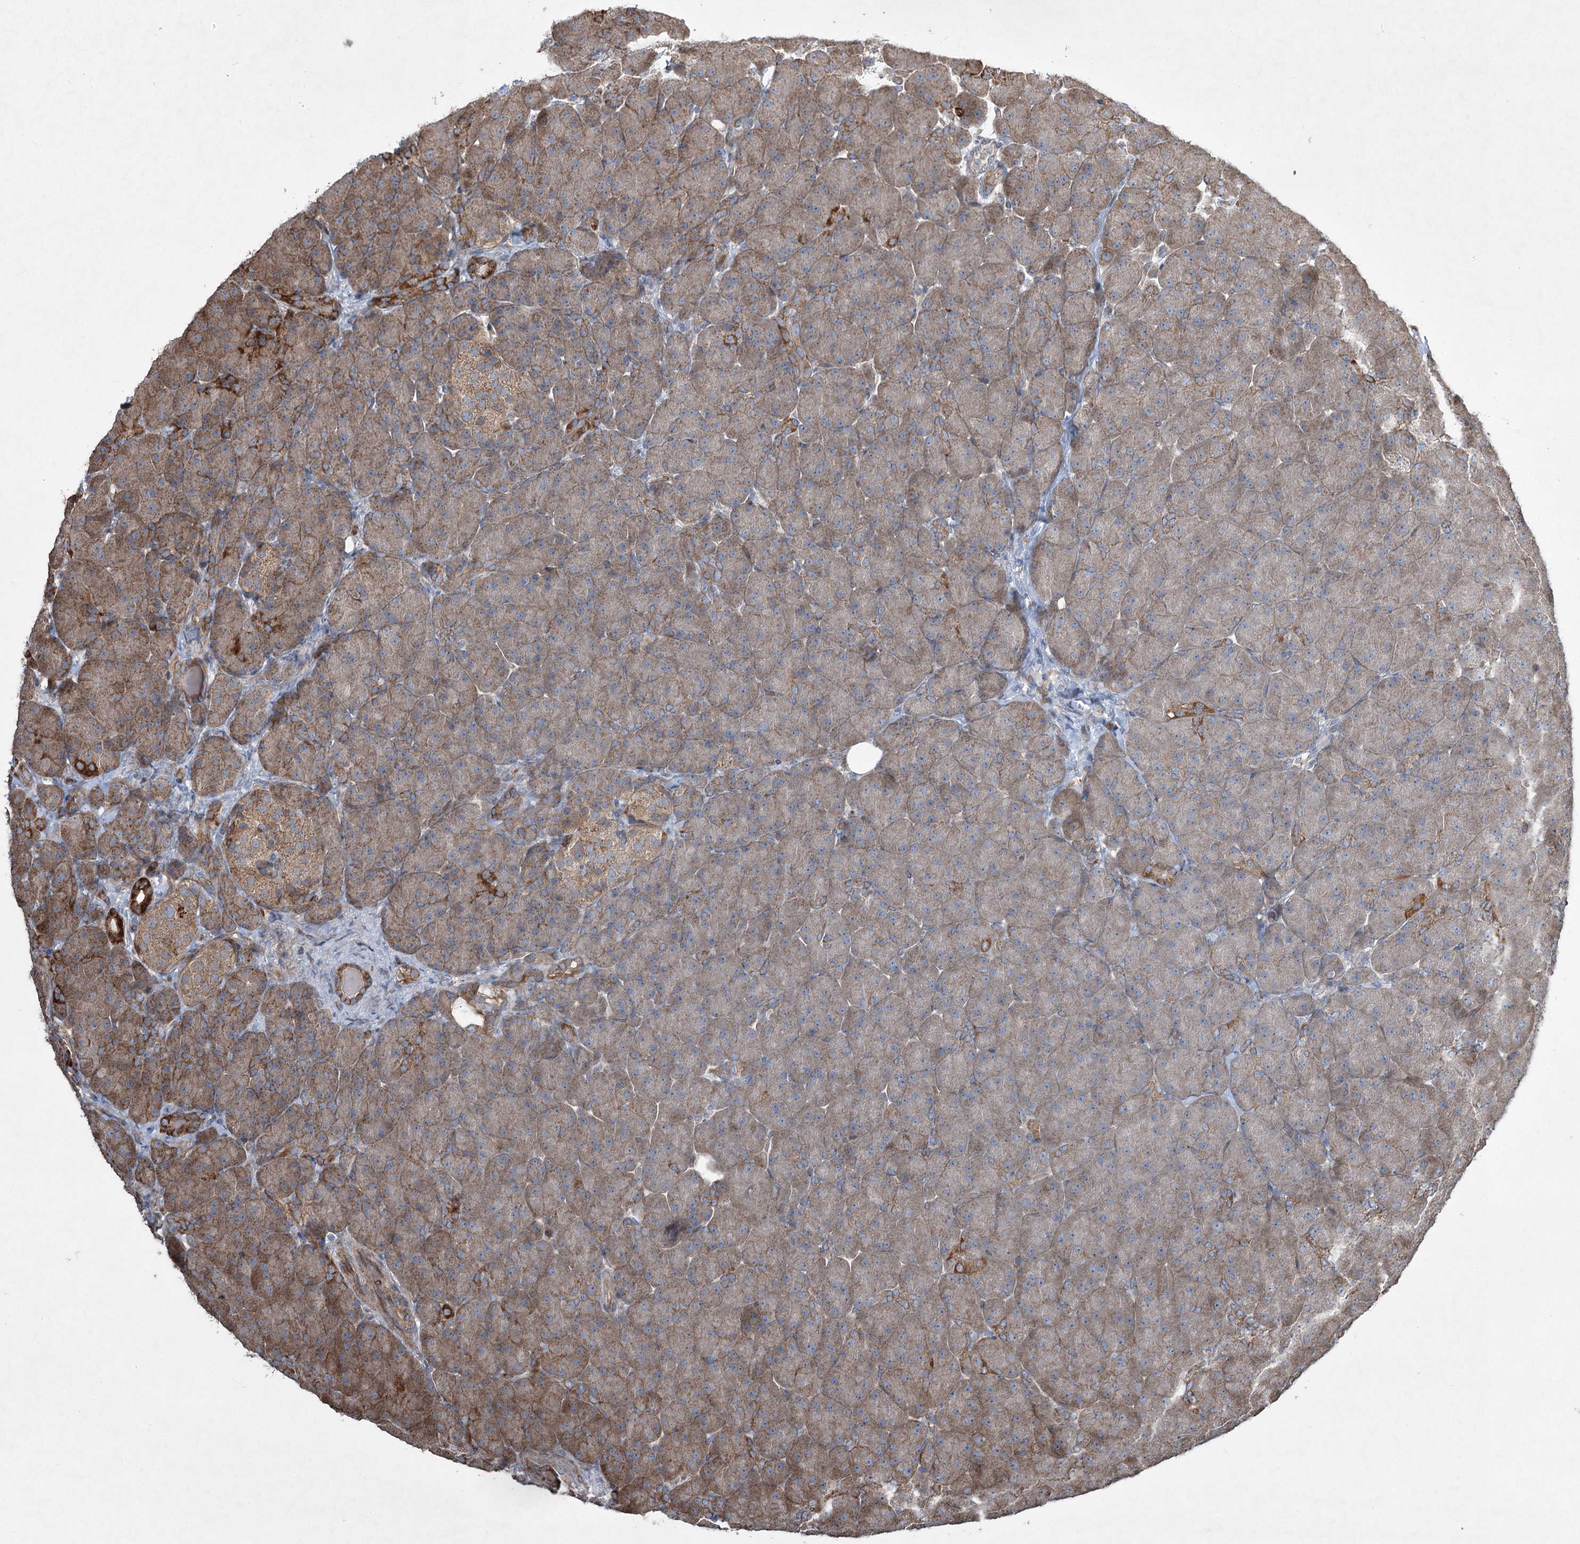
{"staining": {"intensity": "moderate", "quantity": "25%-75%", "location": "cytoplasmic/membranous"}, "tissue": "pancreas", "cell_type": "Exocrine glandular cells", "image_type": "normal", "snomed": [{"axis": "morphology", "description": "Normal tissue, NOS"}, {"axis": "topography", "description": "Pancreas"}], "caption": "Pancreas stained for a protein shows moderate cytoplasmic/membranous positivity in exocrine glandular cells. (DAB IHC with brightfield microscopy, high magnification).", "gene": "SERINC5", "patient": {"sex": "male", "age": 66}}